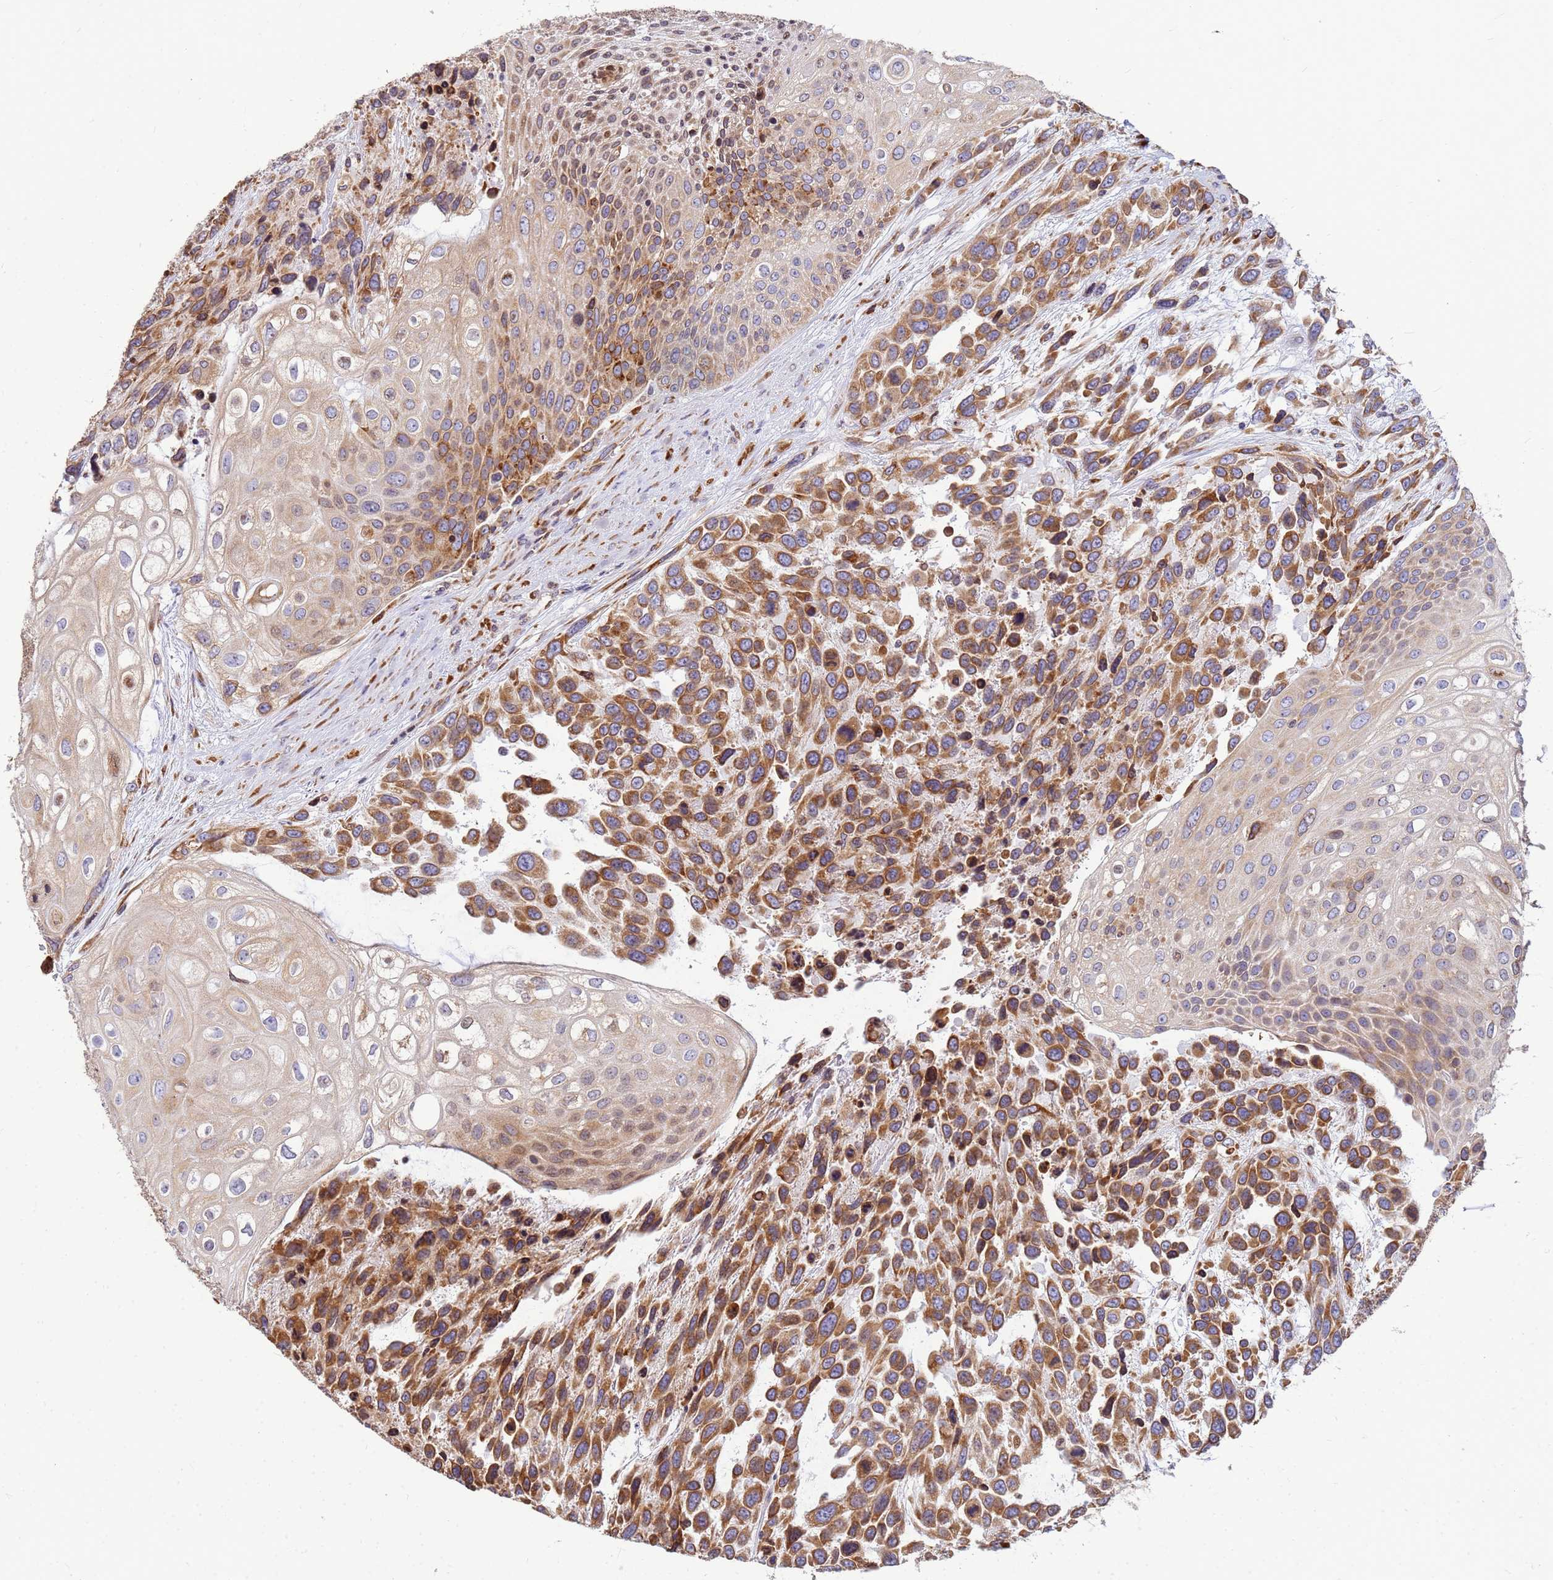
{"staining": {"intensity": "moderate", "quantity": ">75%", "location": "cytoplasmic/membranous"}, "tissue": "urothelial cancer", "cell_type": "Tumor cells", "image_type": "cancer", "snomed": [{"axis": "morphology", "description": "Urothelial carcinoma, High grade"}, {"axis": "topography", "description": "Urinary bladder"}], "caption": "Moderate cytoplasmic/membranous expression for a protein is seen in approximately >75% of tumor cells of urothelial cancer using immunohistochemistry.", "gene": "SSR4", "patient": {"sex": "female", "age": 70}}